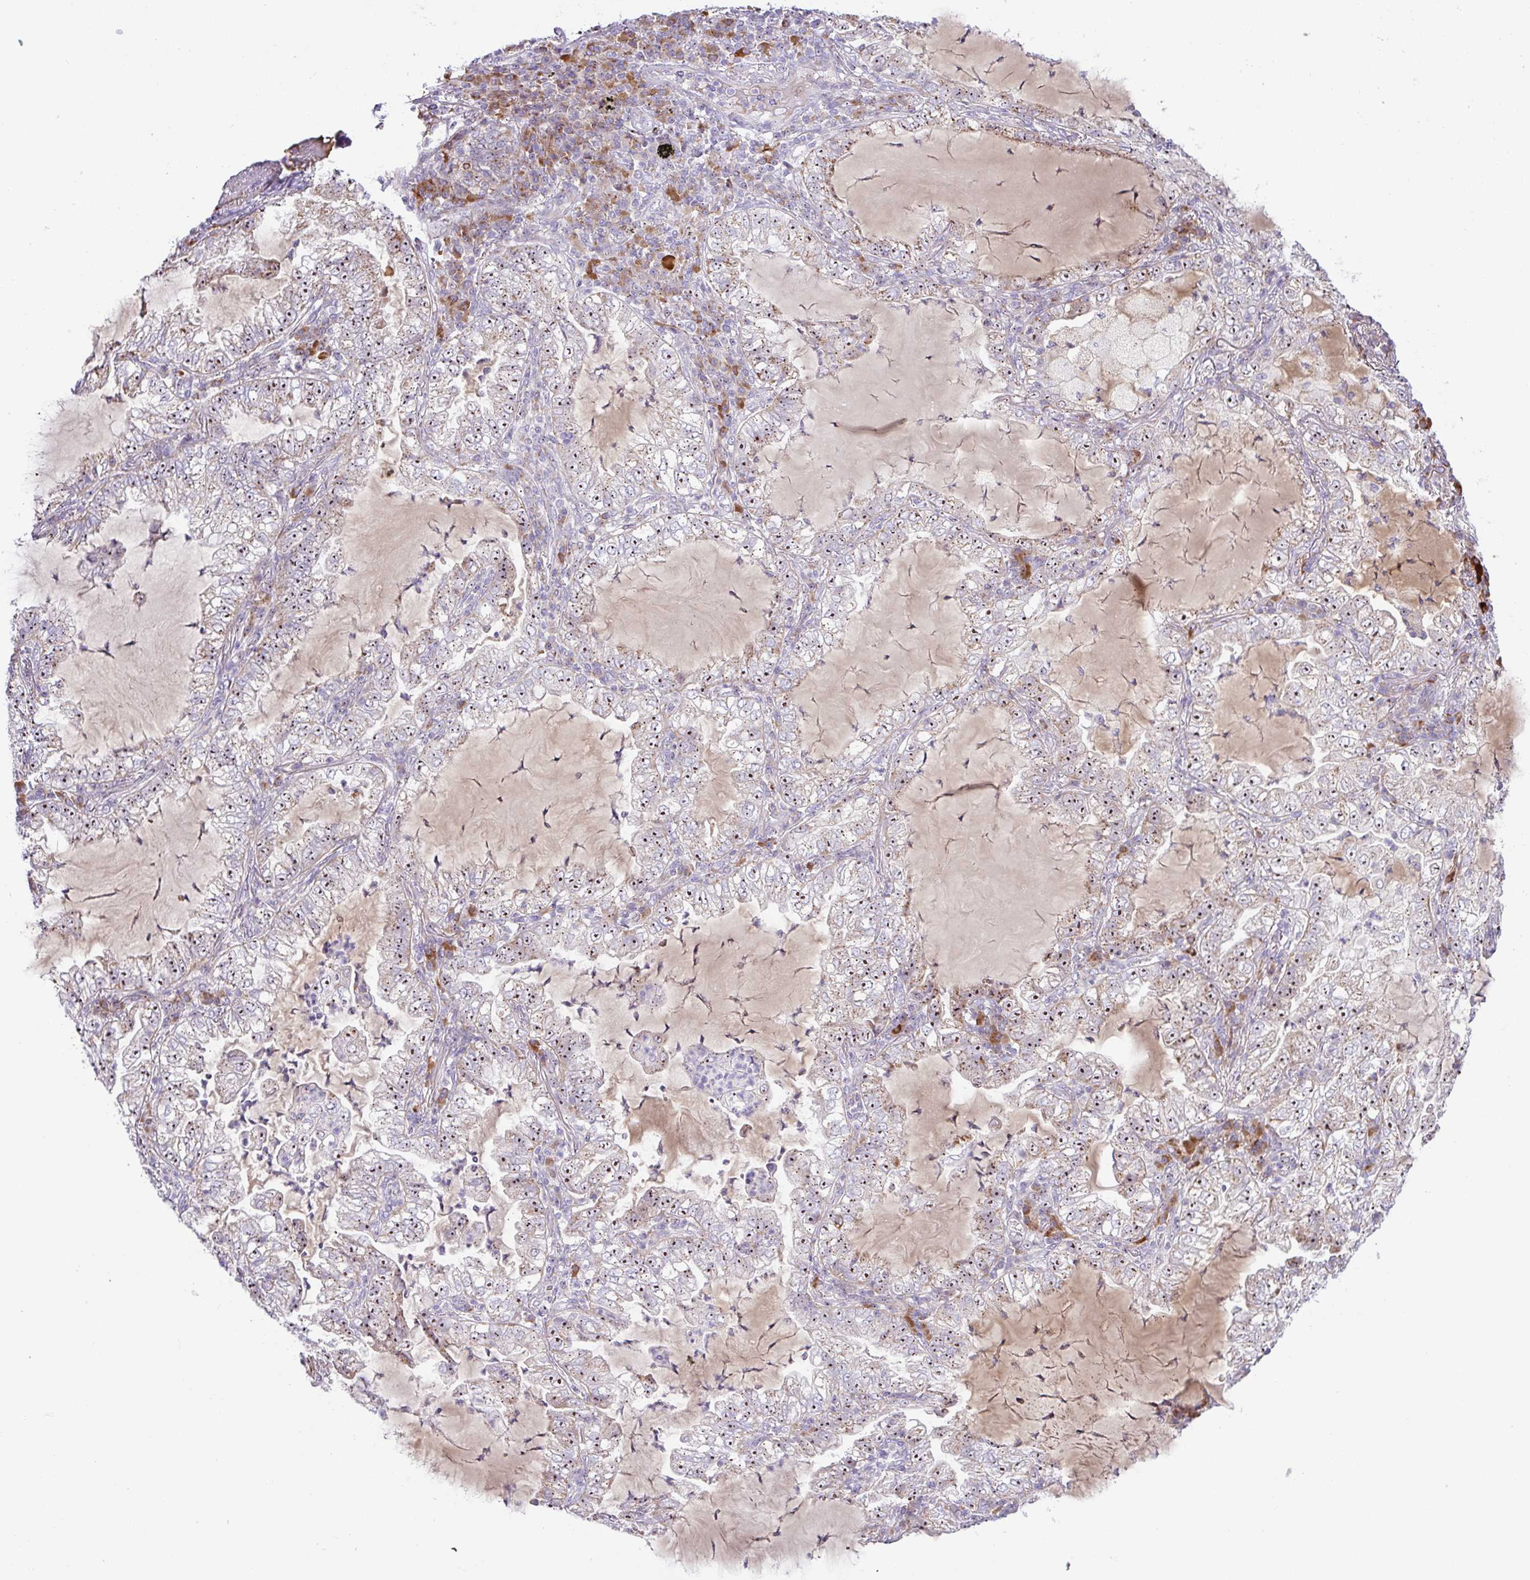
{"staining": {"intensity": "moderate", "quantity": ">75%", "location": "cytoplasmic/membranous,nuclear"}, "tissue": "lung cancer", "cell_type": "Tumor cells", "image_type": "cancer", "snomed": [{"axis": "morphology", "description": "Adenocarcinoma, NOS"}, {"axis": "topography", "description": "Lung"}], "caption": "An image of human adenocarcinoma (lung) stained for a protein shows moderate cytoplasmic/membranous and nuclear brown staining in tumor cells.", "gene": "CHDH", "patient": {"sex": "female", "age": 73}}